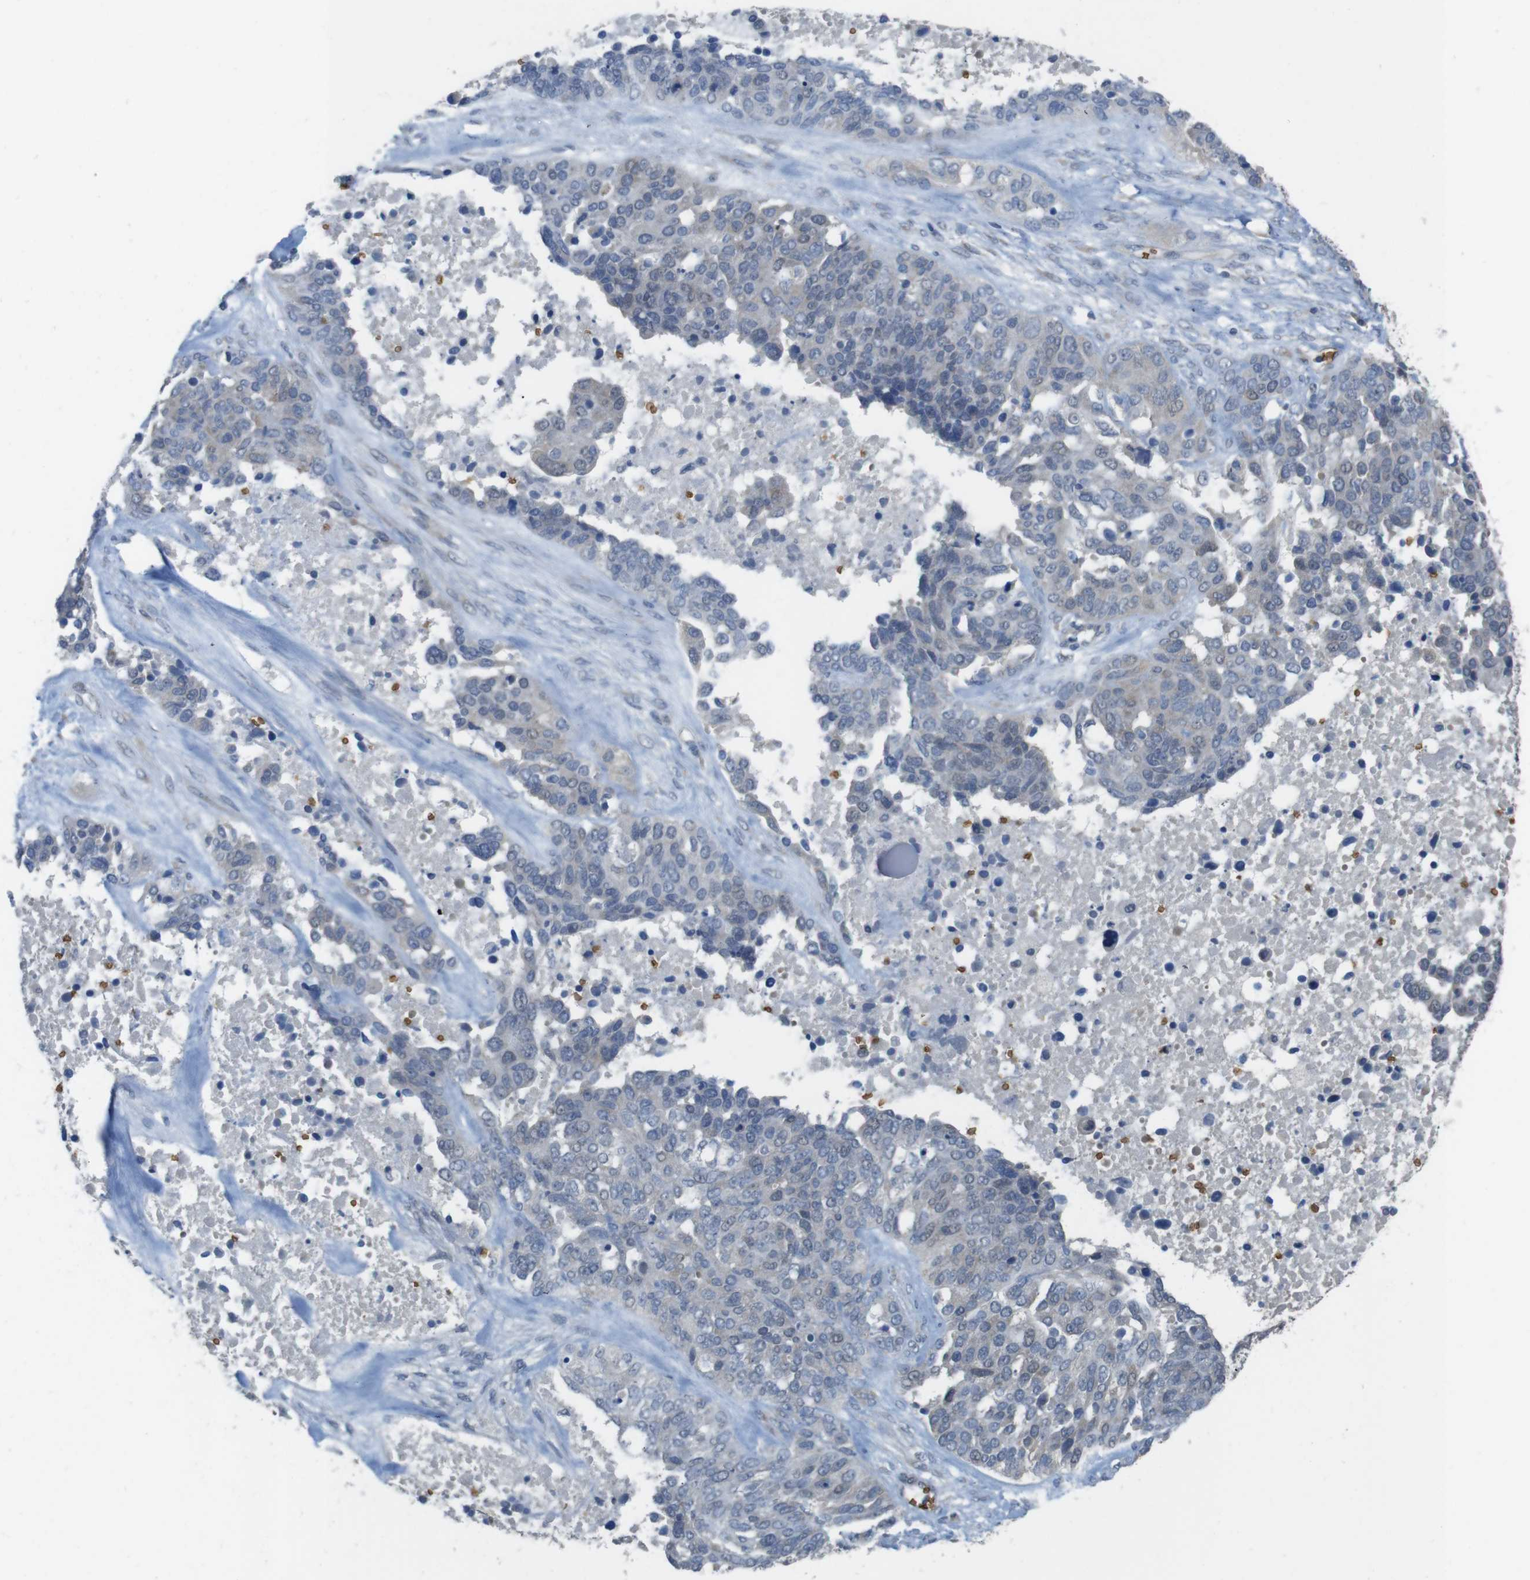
{"staining": {"intensity": "negative", "quantity": "none", "location": "none"}, "tissue": "ovarian cancer", "cell_type": "Tumor cells", "image_type": "cancer", "snomed": [{"axis": "morphology", "description": "Cystadenocarcinoma, serous, NOS"}, {"axis": "topography", "description": "Ovary"}], "caption": "Image shows no significant protein positivity in tumor cells of ovarian serous cystadenocarcinoma. (DAB (3,3'-diaminobenzidine) IHC with hematoxylin counter stain).", "gene": "GYPA", "patient": {"sex": "female", "age": 44}}